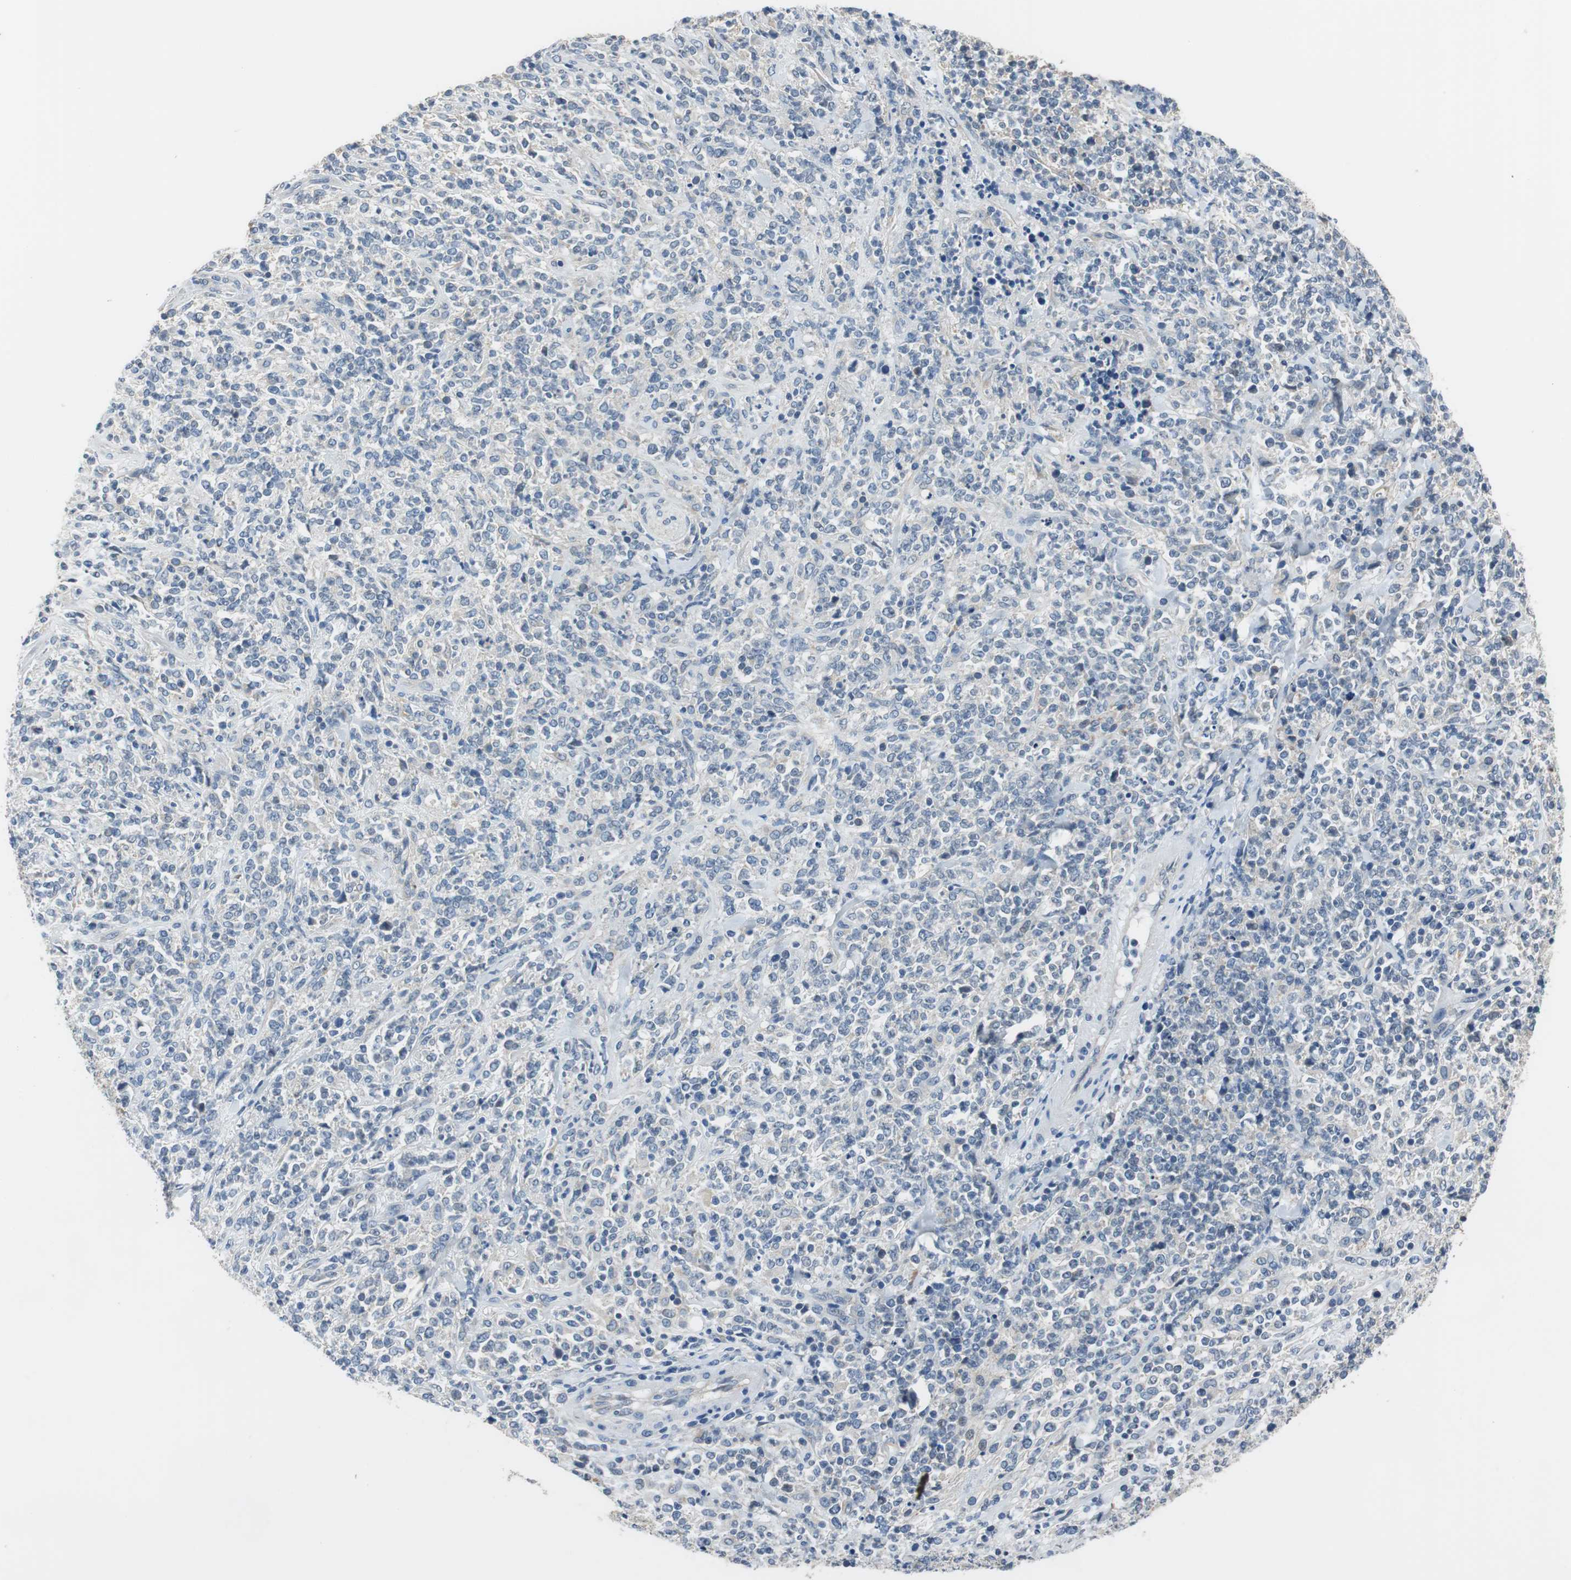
{"staining": {"intensity": "negative", "quantity": "none", "location": "none"}, "tissue": "lymphoma", "cell_type": "Tumor cells", "image_type": "cancer", "snomed": [{"axis": "morphology", "description": "Malignant lymphoma, non-Hodgkin's type, High grade"}, {"axis": "topography", "description": "Soft tissue"}], "caption": "This is a micrograph of immunohistochemistry (IHC) staining of lymphoma, which shows no positivity in tumor cells.", "gene": "ALDH4A1", "patient": {"sex": "male", "age": 18}}